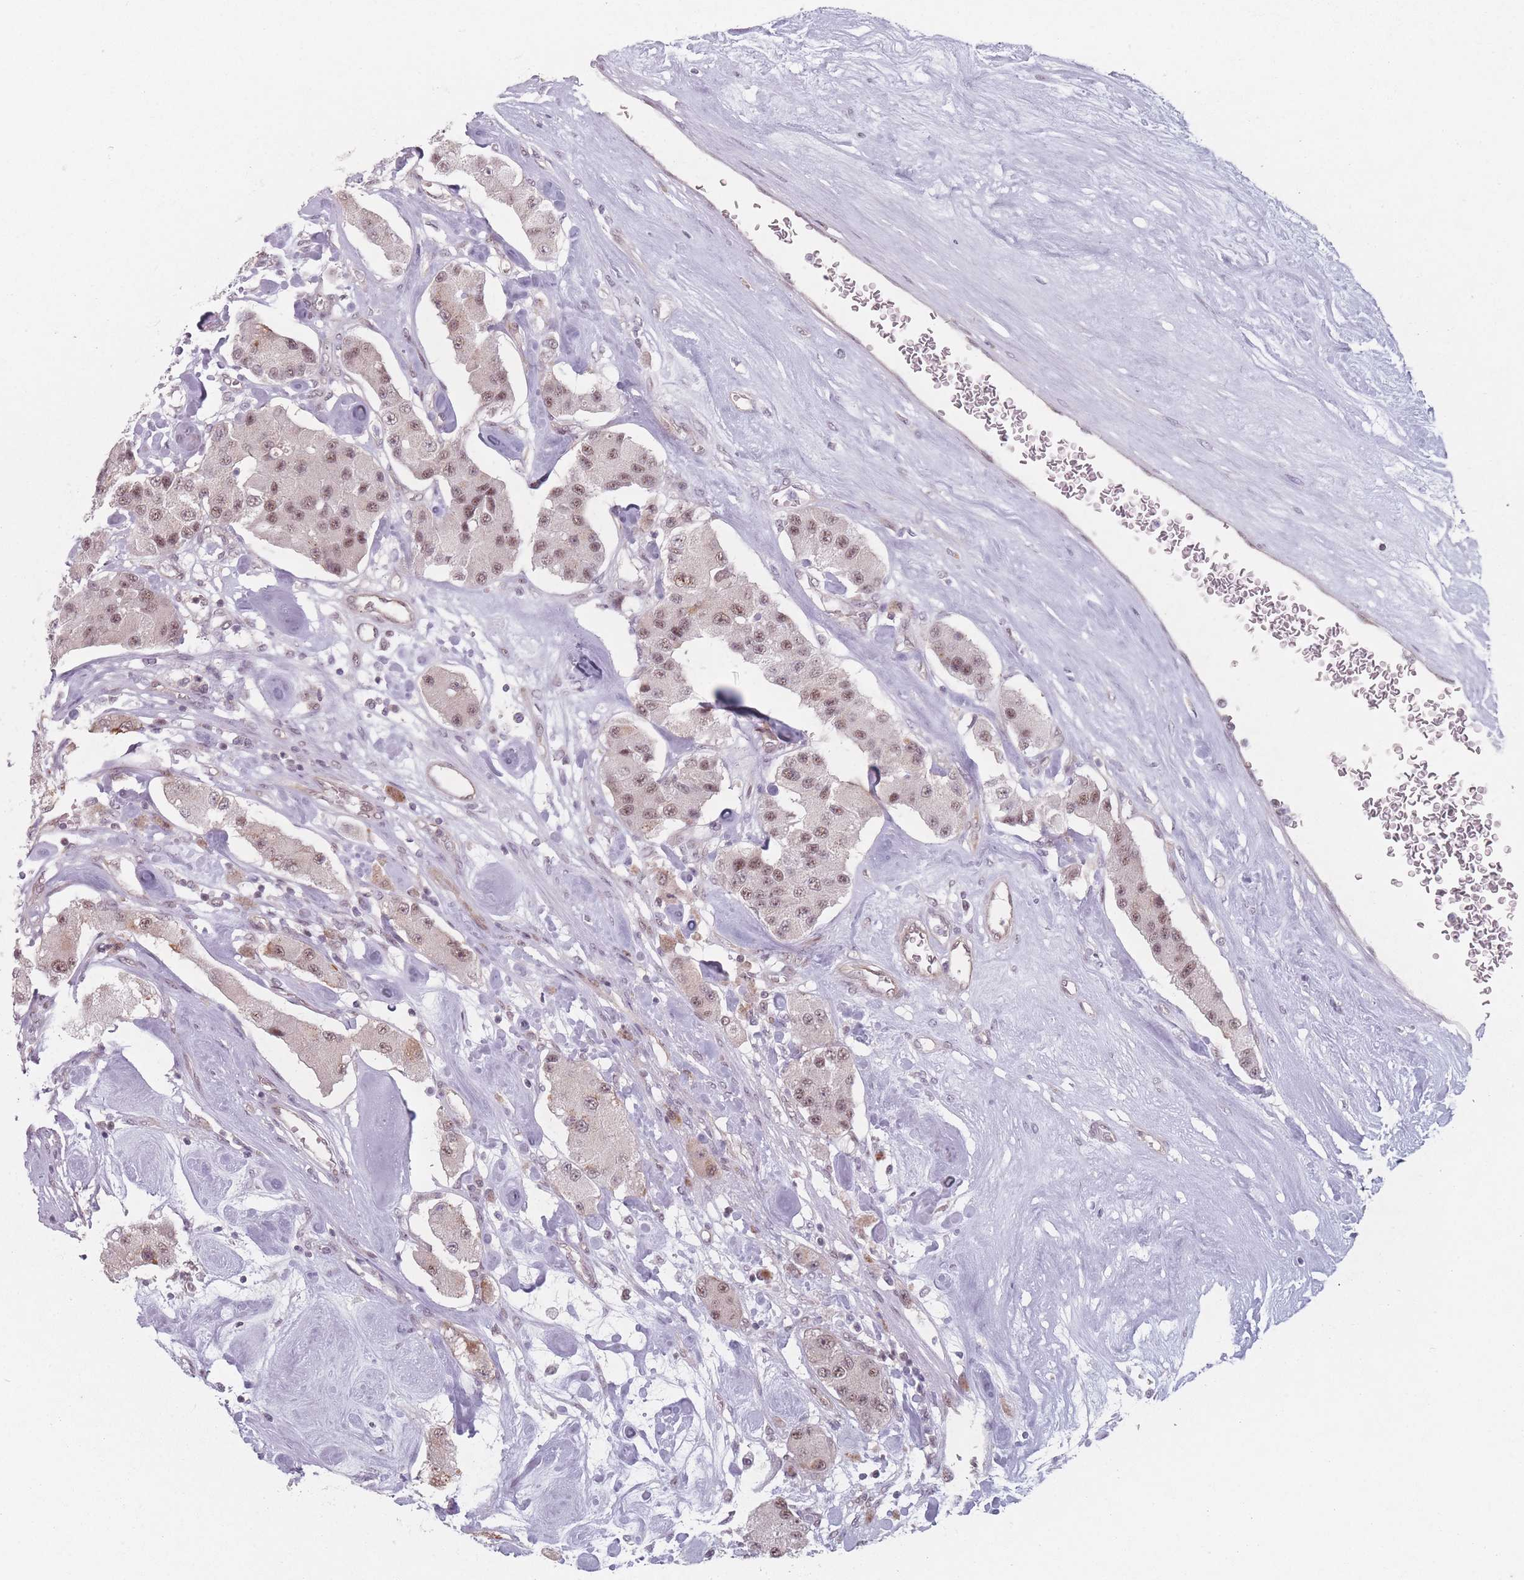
{"staining": {"intensity": "moderate", "quantity": ">75%", "location": "nuclear"}, "tissue": "carcinoid", "cell_type": "Tumor cells", "image_type": "cancer", "snomed": [{"axis": "morphology", "description": "Carcinoid, malignant, NOS"}, {"axis": "topography", "description": "Pancreas"}], "caption": "An immunohistochemistry (IHC) photomicrograph of neoplastic tissue is shown. Protein staining in brown highlights moderate nuclear positivity in carcinoid (malignant) within tumor cells.", "gene": "ZC3H14", "patient": {"sex": "male", "age": 41}}